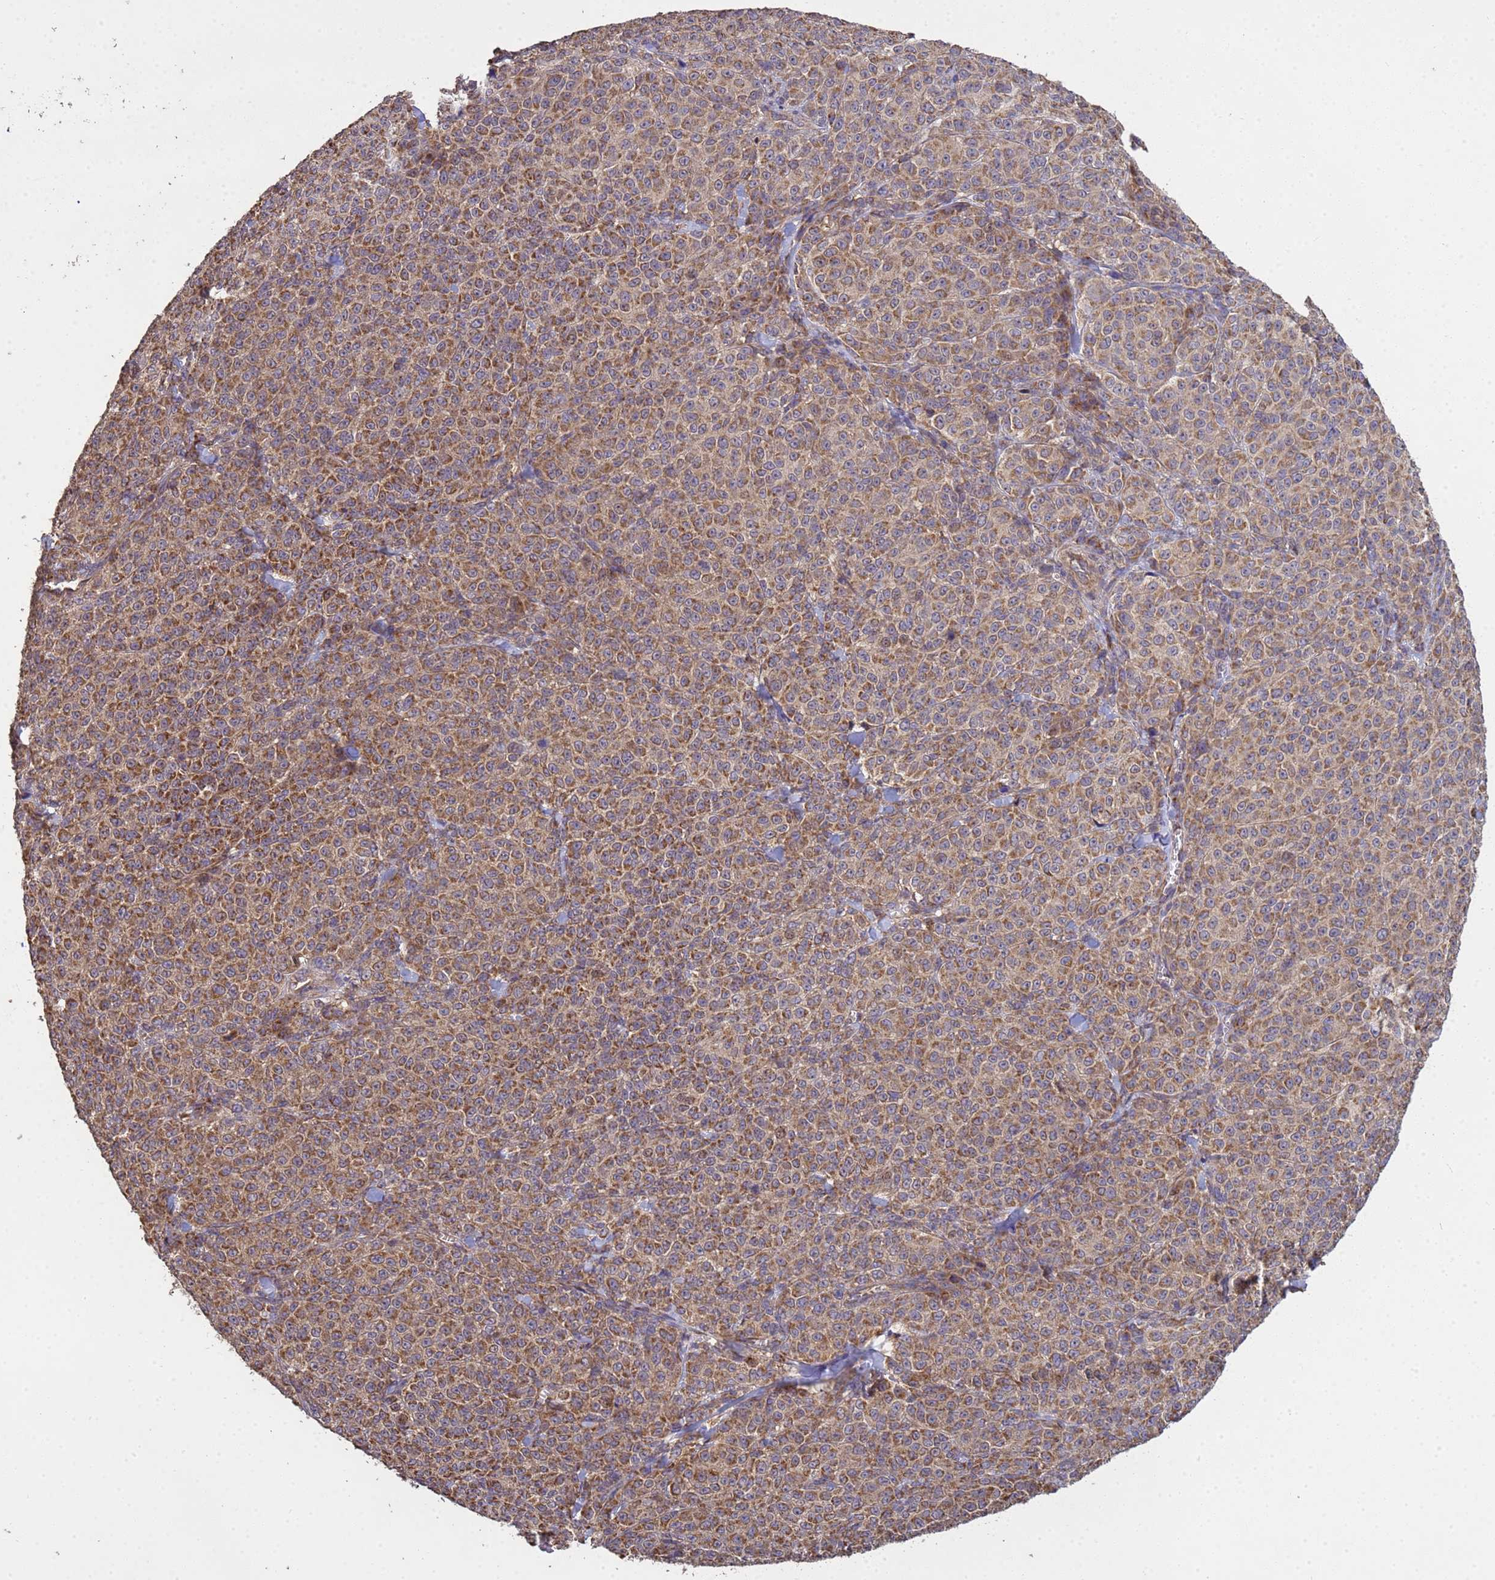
{"staining": {"intensity": "moderate", "quantity": ">75%", "location": "cytoplasmic/membranous"}, "tissue": "melanoma", "cell_type": "Tumor cells", "image_type": "cancer", "snomed": [{"axis": "morphology", "description": "Normal tissue, NOS"}, {"axis": "morphology", "description": "Malignant melanoma, NOS"}, {"axis": "topography", "description": "Skin"}], "caption": "Brown immunohistochemical staining in melanoma shows moderate cytoplasmic/membranous positivity in about >75% of tumor cells.", "gene": "P2RX7", "patient": {"sex": "female", "age": 34}}